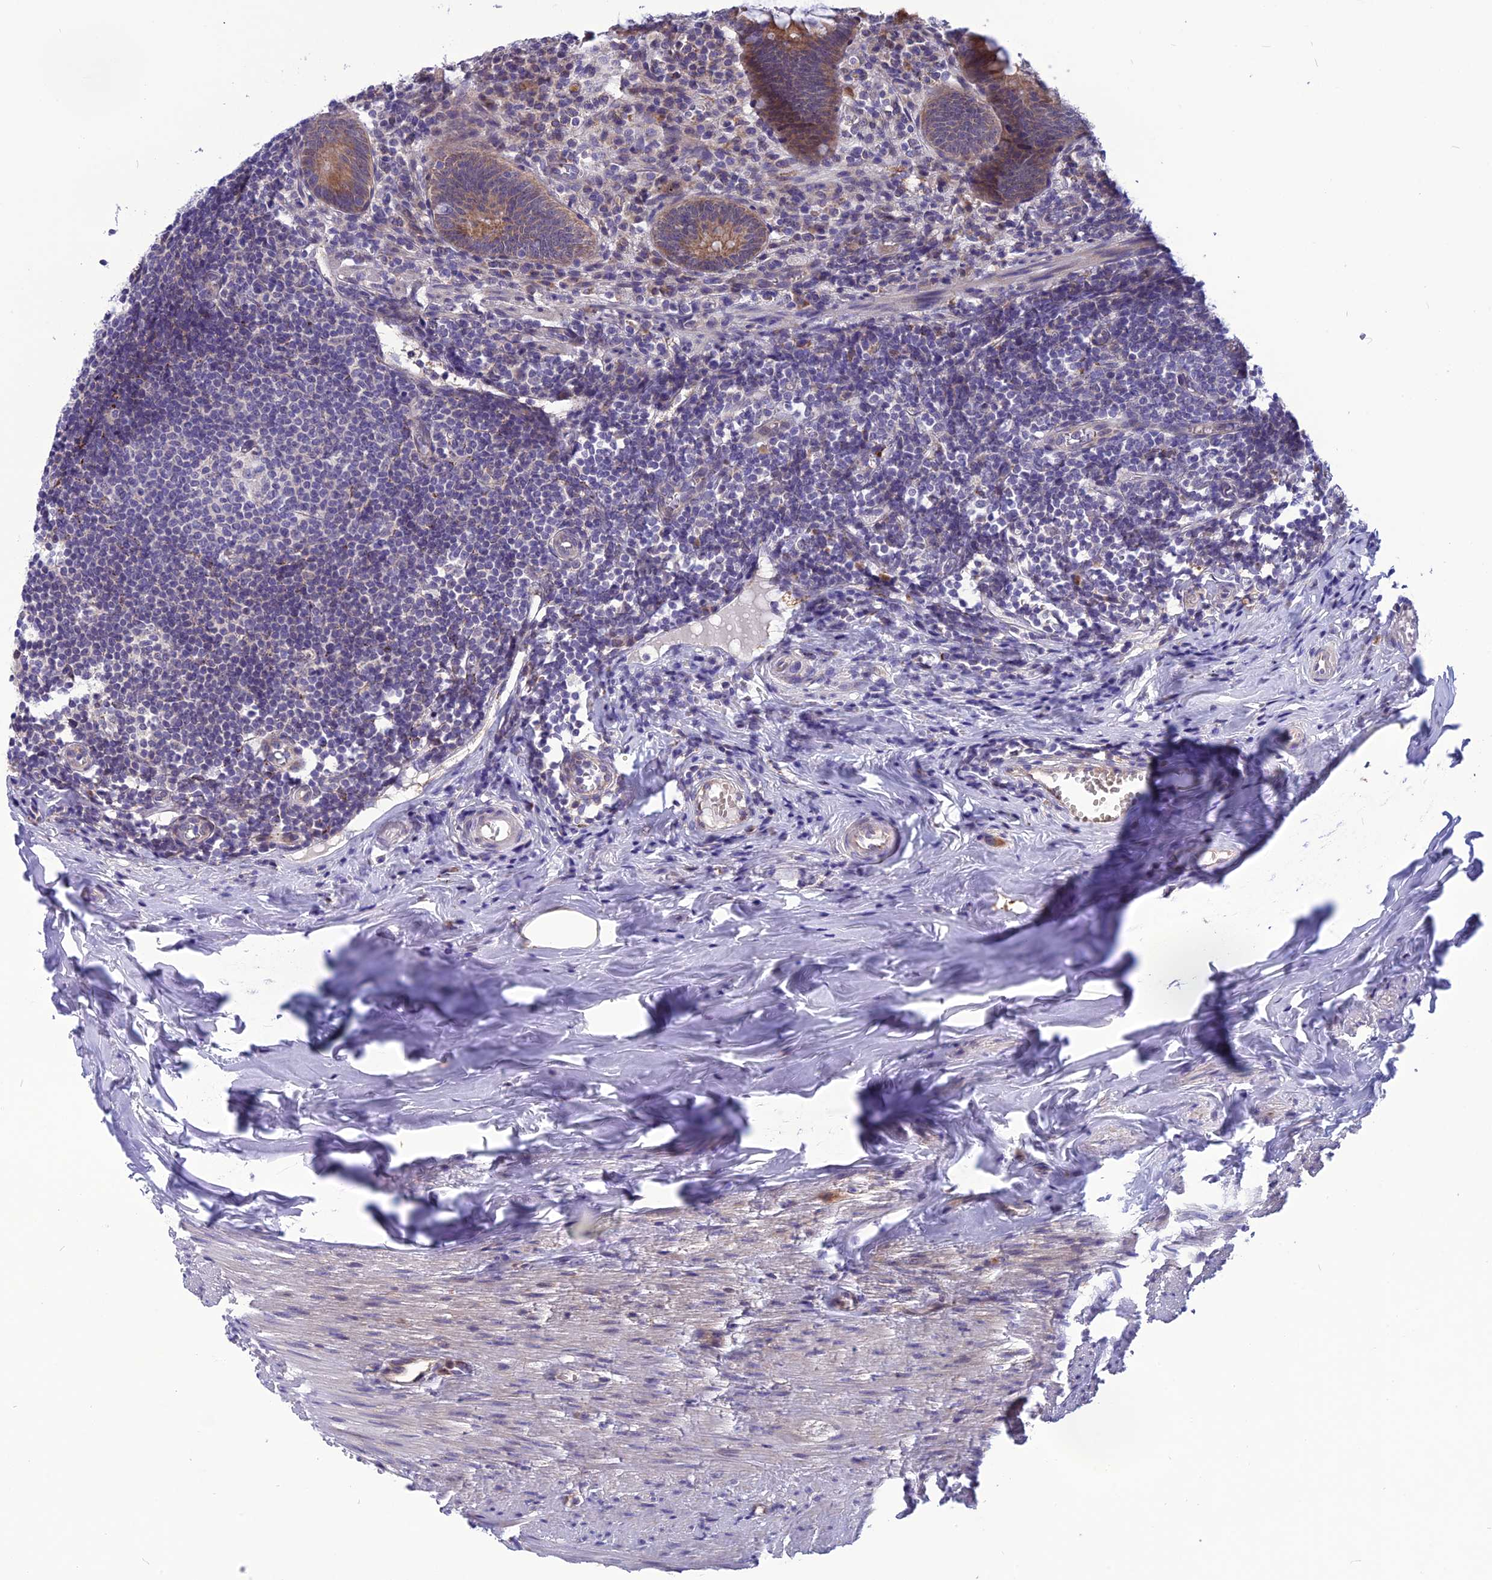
{"staining": {"intensity": "moderate", "quantity": ">75%", "location": "cytoplasmic/membranous"}, "tissue": "appendix", "cell_type": "Glandular cells", "image_type": "normal", "snomed": [{"axis": "morphology", "description": "Normal tissue, NOS"}, {"axis": "topography", "description": "Appendix"}], "caption": "High-magnification brightfield microscopy of benign appendix stained with DAB (brown) and counterstained with hematoxylin (blue). glandular cells exhibit moderate cytoplasmic/membranous staining is identified in about>75% of cells.", "gene": "PSMF1", "patient": {"sex": "female", "age": 51}}